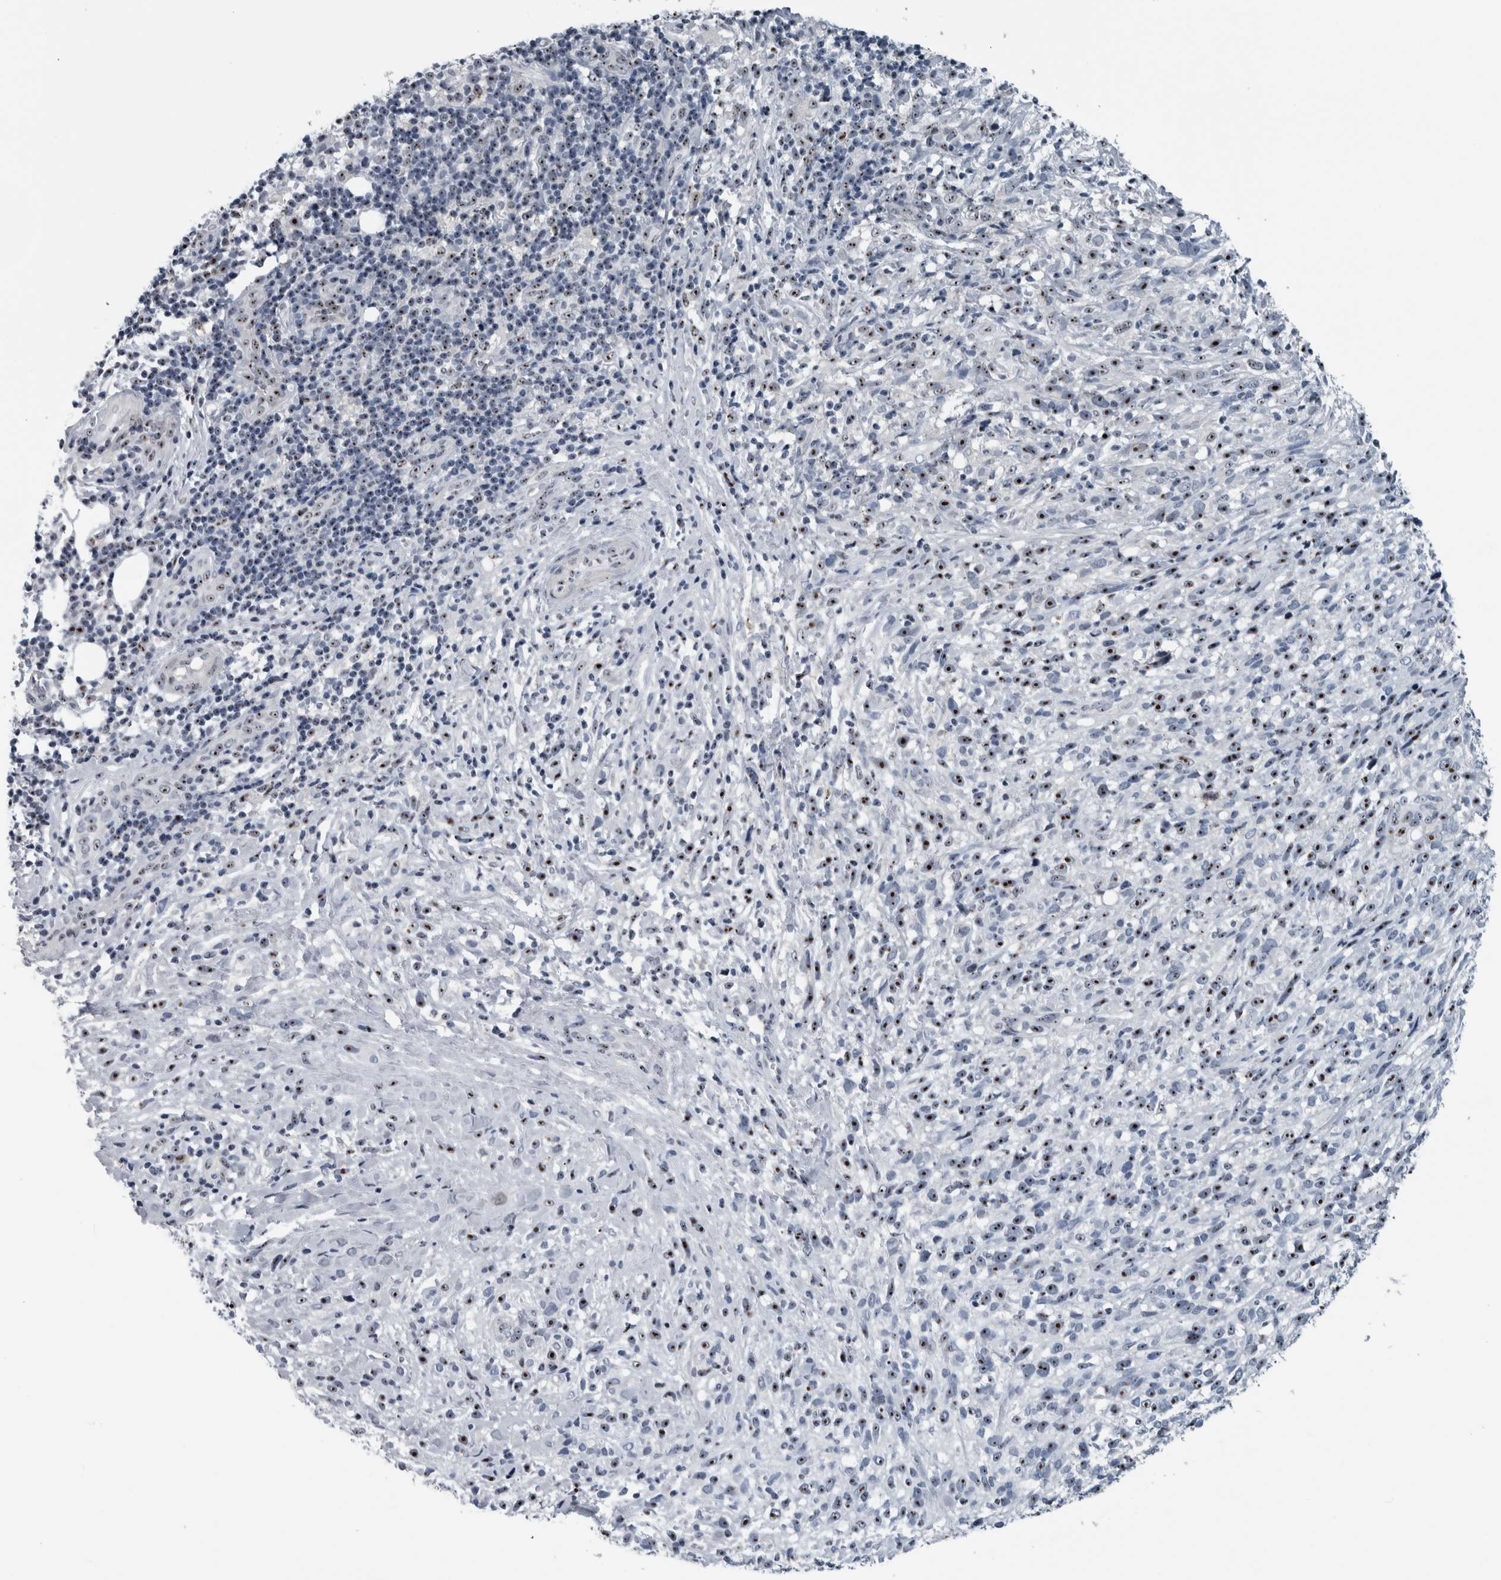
{"staining": {"intensity": "moderate", "quantity": ">75%", "location": "nuclear"}, "tissue": "melanoma", "cell_type": "Tumor cells", "image_type": "cancer", "snomed": [{"axis": "morphology", "description": "Malignant melanoma, NOS"}, {"axis": "topography", "description": "Skin"}], "caption": "Immunohistochemical staining of human melanoma reveals medium levels of moderate nuclear protein expression in about >75% of tumor cells.", "gene": "UTP6", "patient": {"sex": "female", "age": 55}}